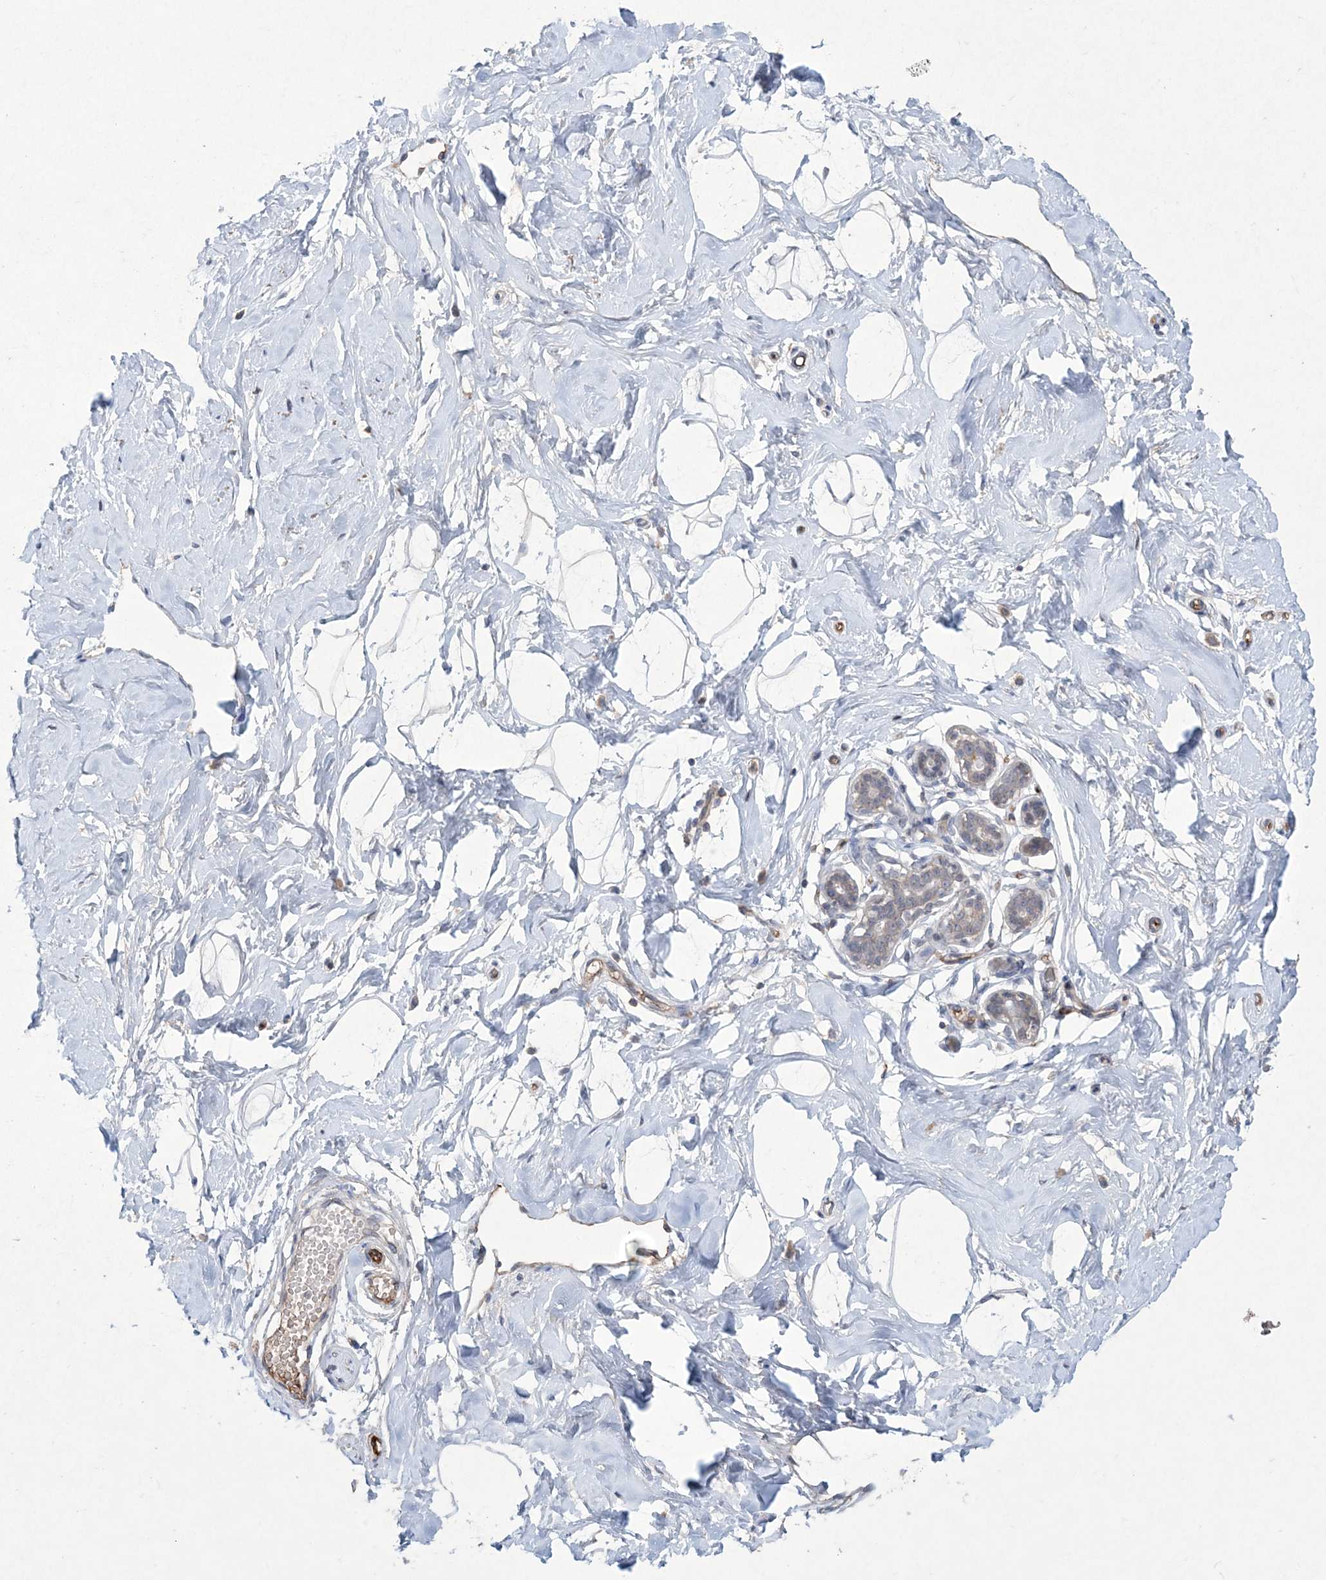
{"staining": {"intensity": "negative", "quantity": "none", "location": "none"}, "tissue": "breast", "cell_type": "Adipocytes", "image_type": "normal", "snomed": [{"axis": "morphology", "description": "Normal tissue, NOS"}, {"axis": "morphology", "description": "Adenoma, NOS"}, {"axis": "topography", "description": "Breast"}], "caption": "Breast stained for a protein using IHC displays no expression adipocytes.", "gene": "DPCD", "patient": {"sex": "female", "age": 23}}